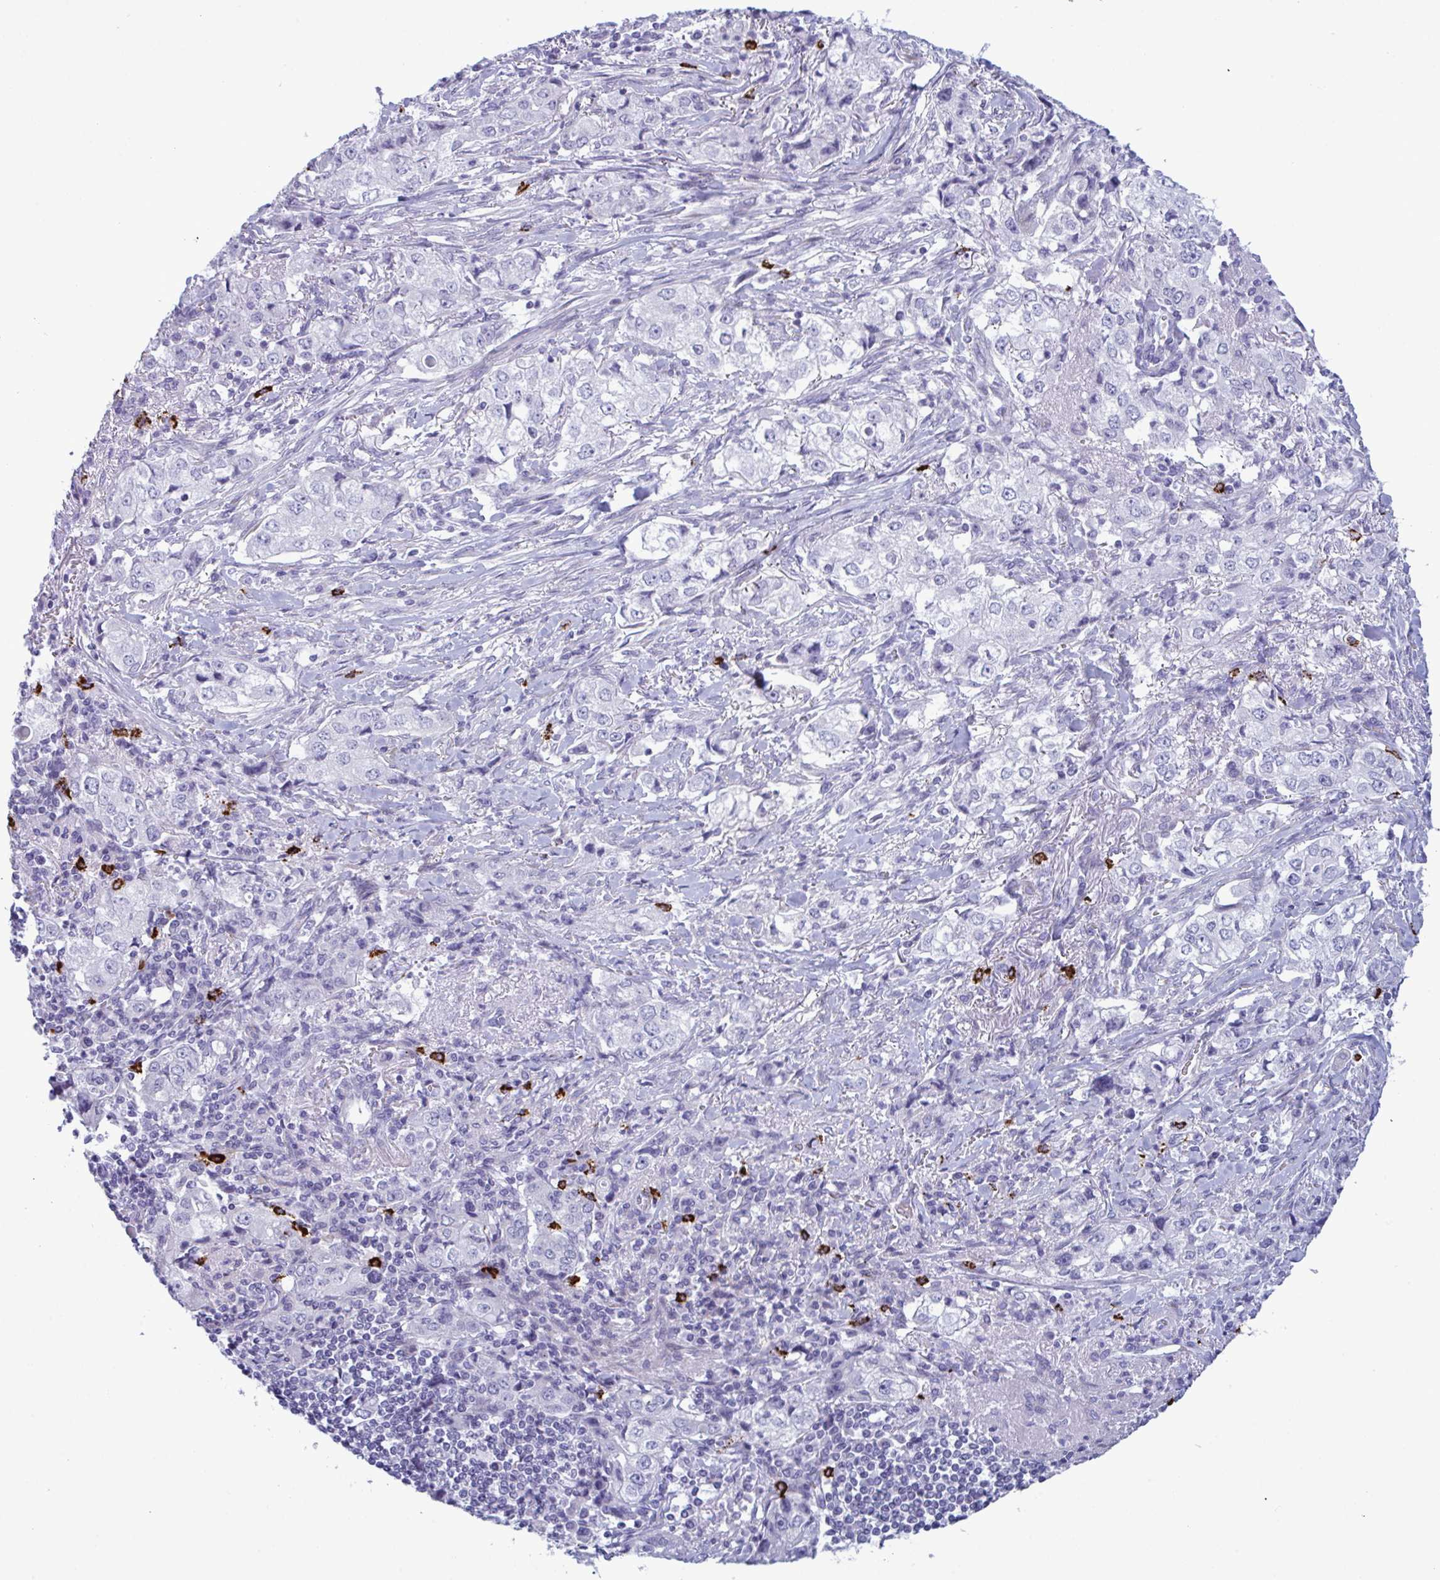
{"staining": {"intensity": "negative", "quantity": "none", "location": "none"}, "tissue": "stomach cancer", "cell_type": "Tumor cells", "image_type": "cancer", "snomed": [{"axis": "morphology", "description": "Adenocarcinoma, NOS"}, {"axis": "topography", "description": "Stomach, upper"}], "caption": "Protein analysis of adenocarcinoma (stomach) reveals no significant positivity in tumor cells. (Stains: DAB (3,3'-diaminobenzidine) IHC with hematoxylin counter stain, Microscopy: brightfield microscopy at high magnification).", "gene": "ZNF684", "patient": {"sex": "male", "age": 75}}